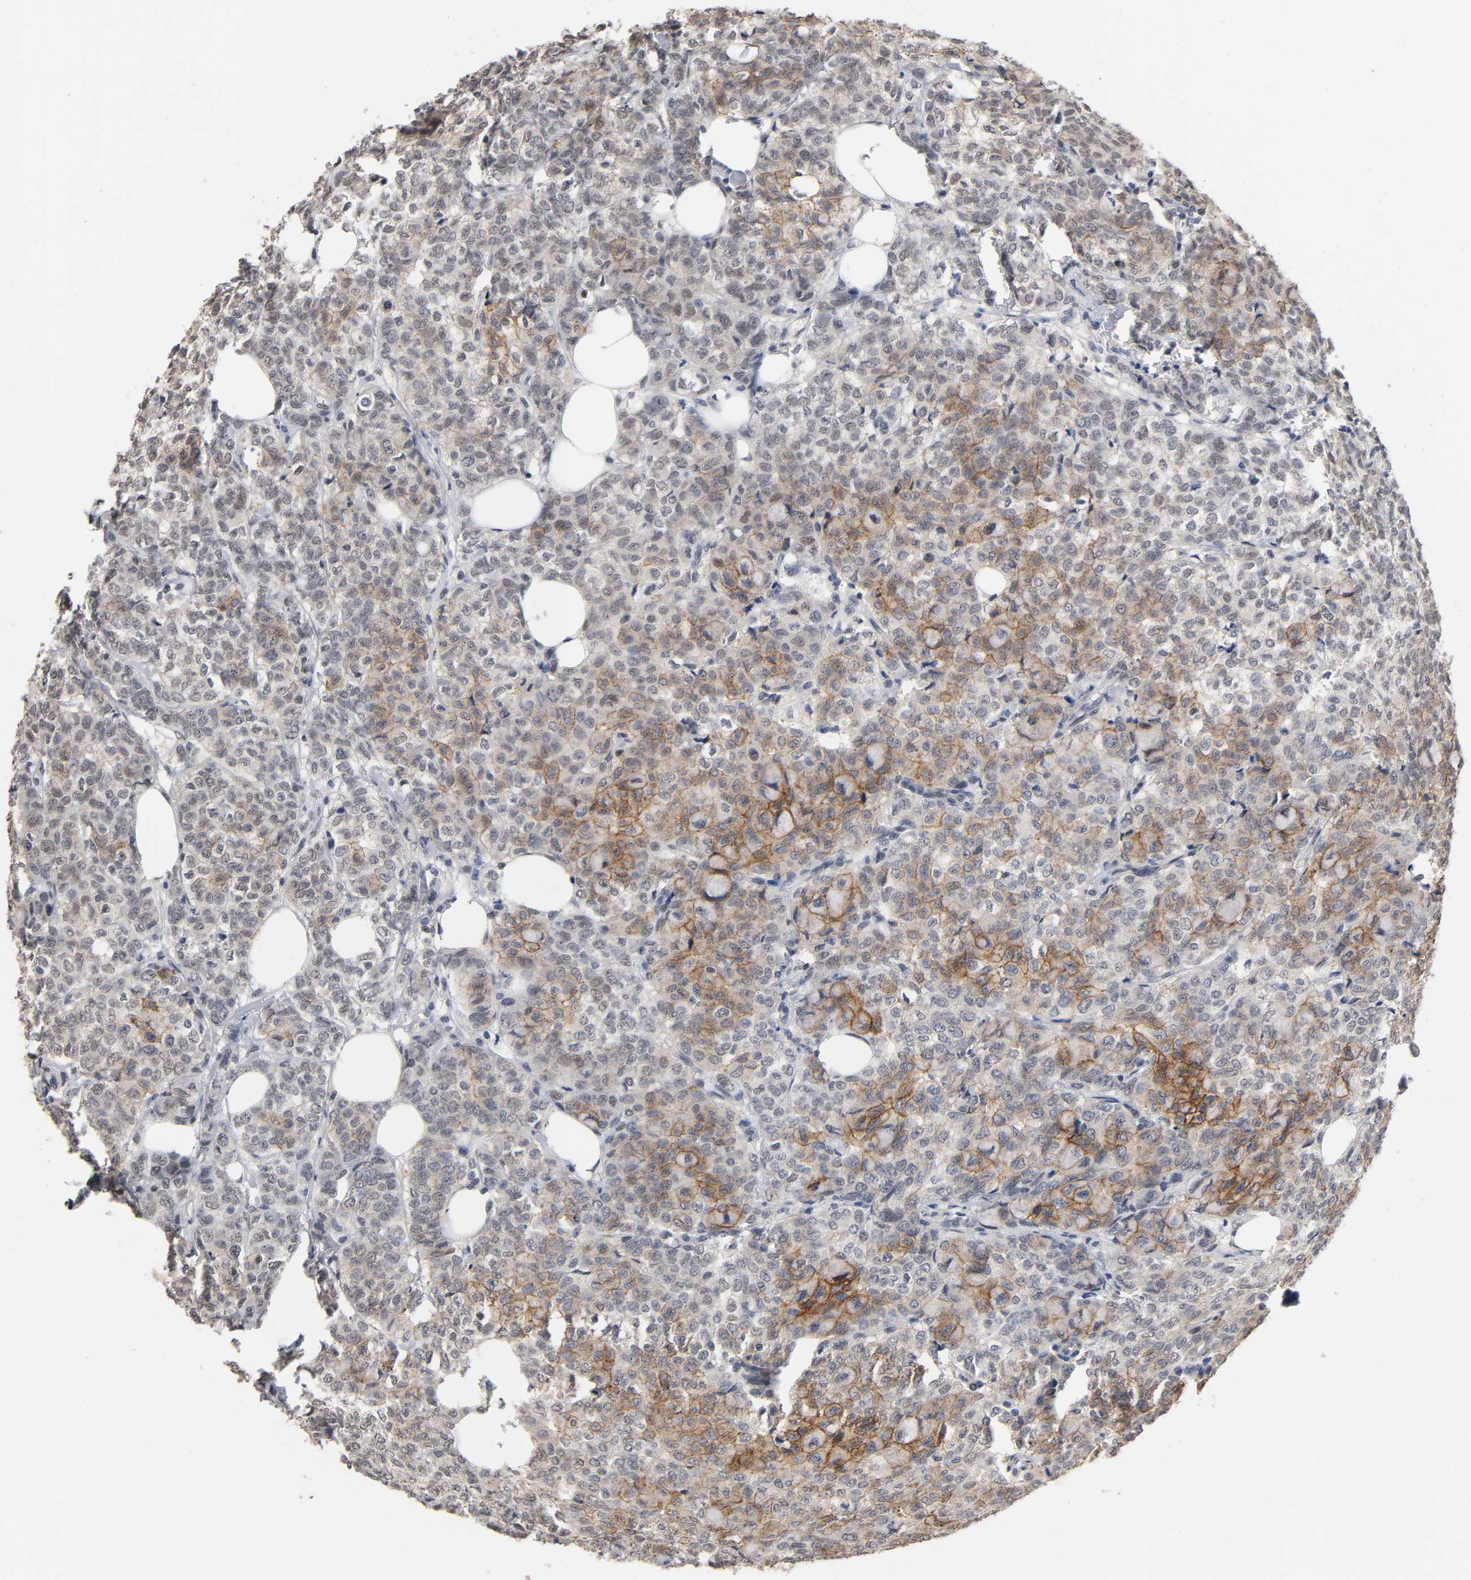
{"staining": {"intensity": "moderate", "quantity": "25%-75%", "location": "cytoplasmic/membranous"}, "tissue": "breast cancer", "cell_type": "Tumor cells", "image_type": "cancer", "snomed": [{"axis": "morphology", "description": "Lobular carcinoma"}, {"axis": "topography", "description": "Breast"}], "caption": "This photomicrograph shows IHC staining of human breast cancer (lobular carcinoma), with medium moderate cytoplasmic/membranous expression in approximately 25%-75% of tumor cells.", "gene": "HTR1E", "patient": {"sex": "female", "age": 60}}